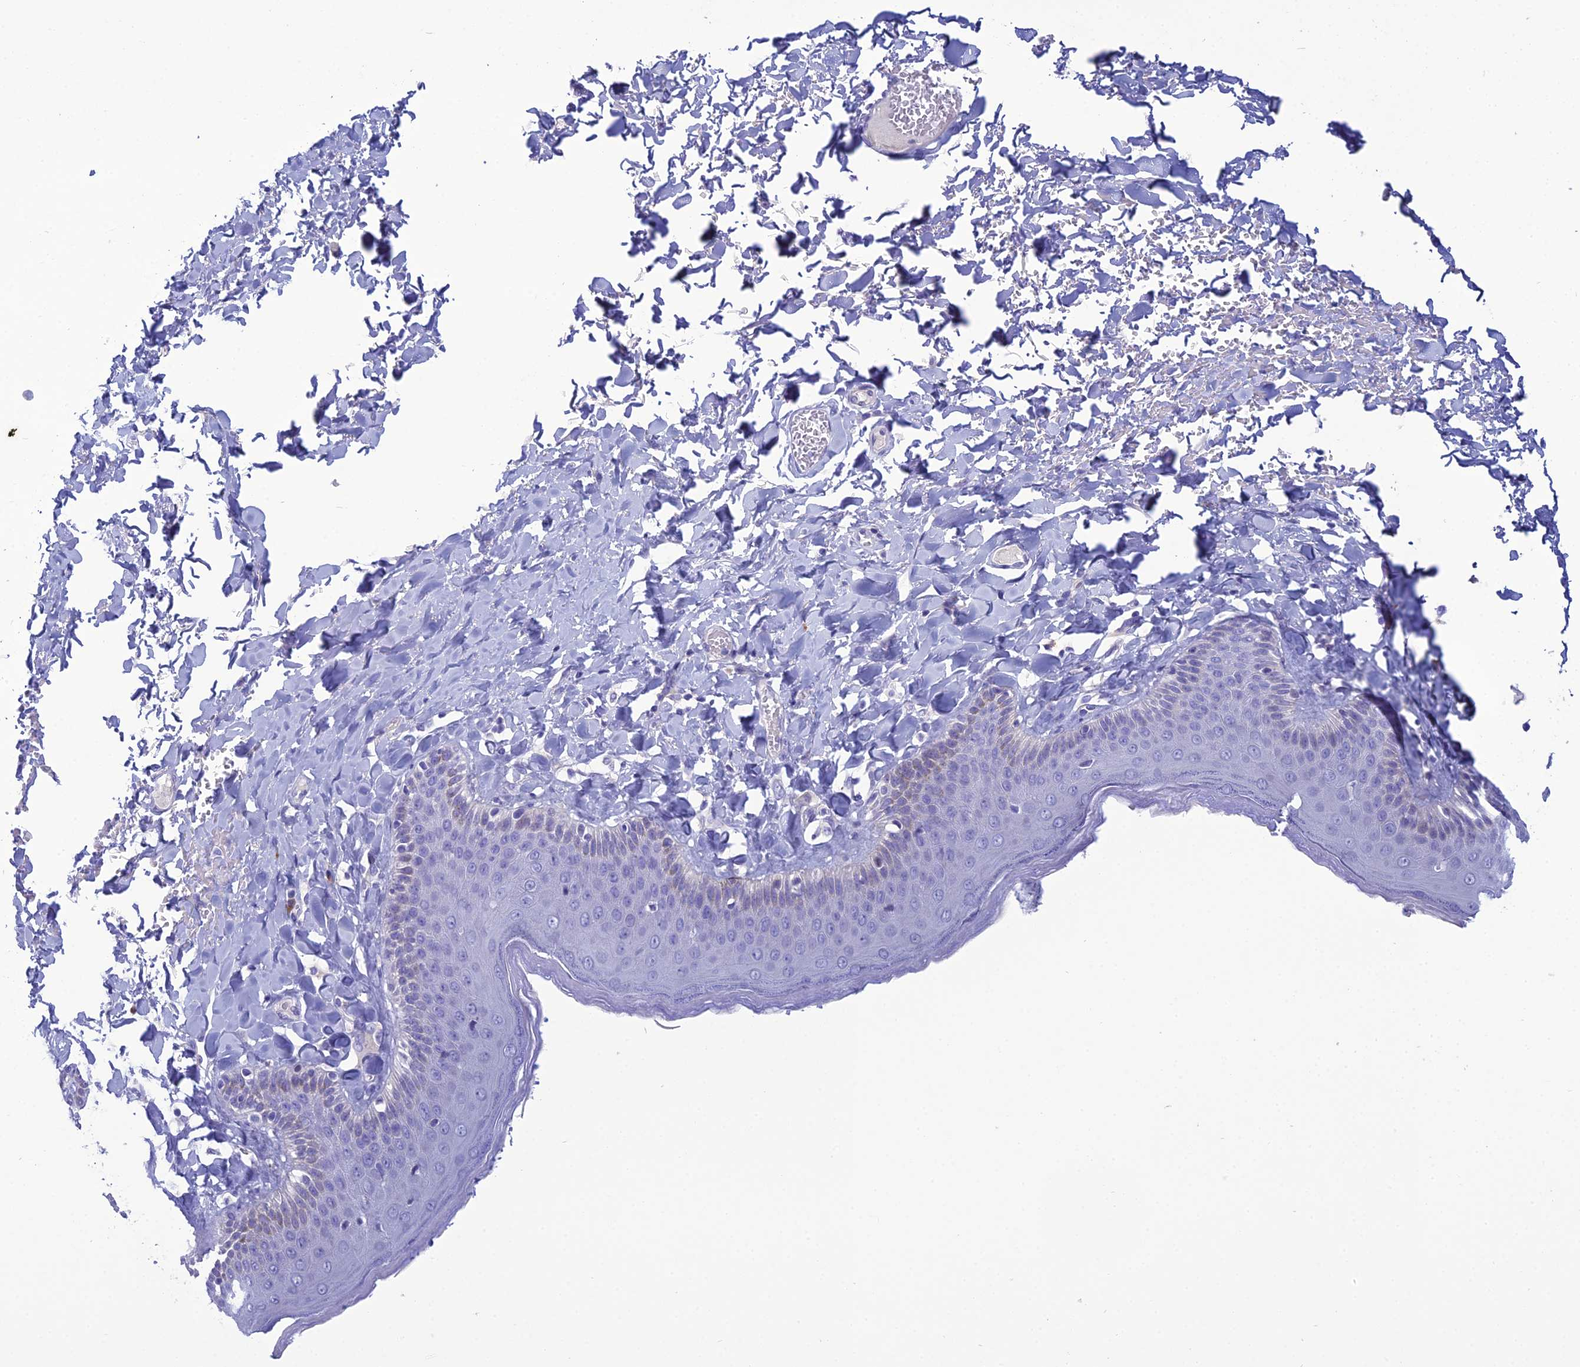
{"staining": {"intensity": "weak", "quantity": "<25%", "location": "cytoplasmic/membranous"}, "tissue": "skin", "cell_type": "Epidermal cells", "image_type": "normal", "snomed": [{"axis": "morphology", "description": "Normal tissue, NOS"}, {"axis": "topography", "description": "Anal"}], "caption": "DAB (3,3'-diaminobenzidine) immunohistochemical staining of benign skin reveals no significant expression in epidermal cells. (DAB (3,3'-diaminobenzidine) immunohistochemistry with hematoxylin counter stain).", "gene": "CRB2", "patient": {"sex": "male", "age": 69}}